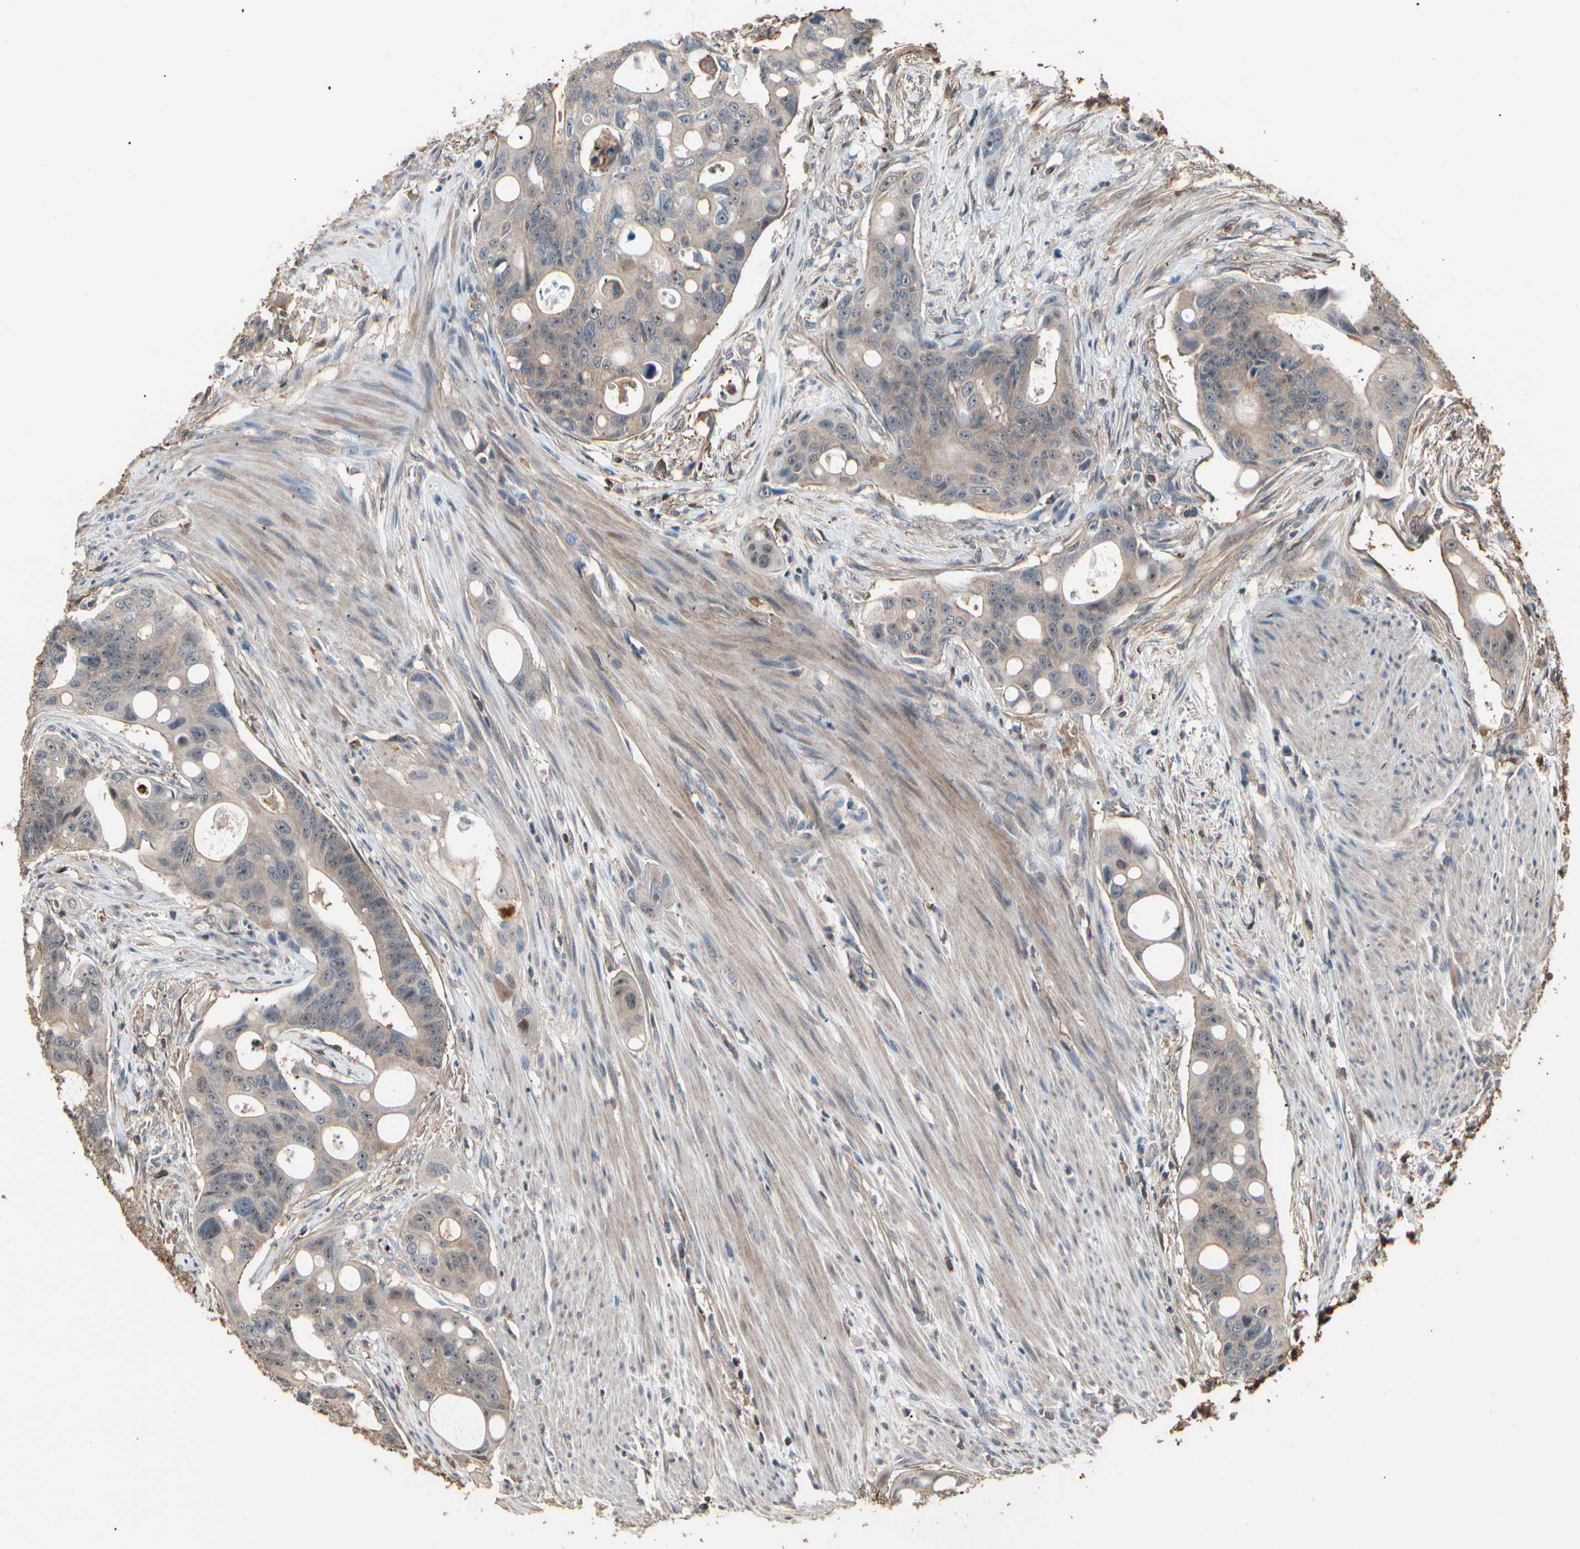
{"staining": {"intensity": "weak", "quantity": ">75%", "location": "cytoplasmic/membranous"}, "tissue": "colorectal cancer", "cell_type": "Tumor cells", "image_type": "cancer", "snomed": [{"axis": "morphology", "description": "Adenocarcinoma, NOS"}, {"axis": "topography", "description": "Colon"}], "caption": "The image exhibits a brown stain indicating the presence of a protein in the cytoplasmic/membranous of tumor cells in colorectal cancer. Immunohistochemistry stains the protein in brown and the nuclei are stained blue.", "gene": "MAPK13", "patient": {"sex": "female", "age": 57}}